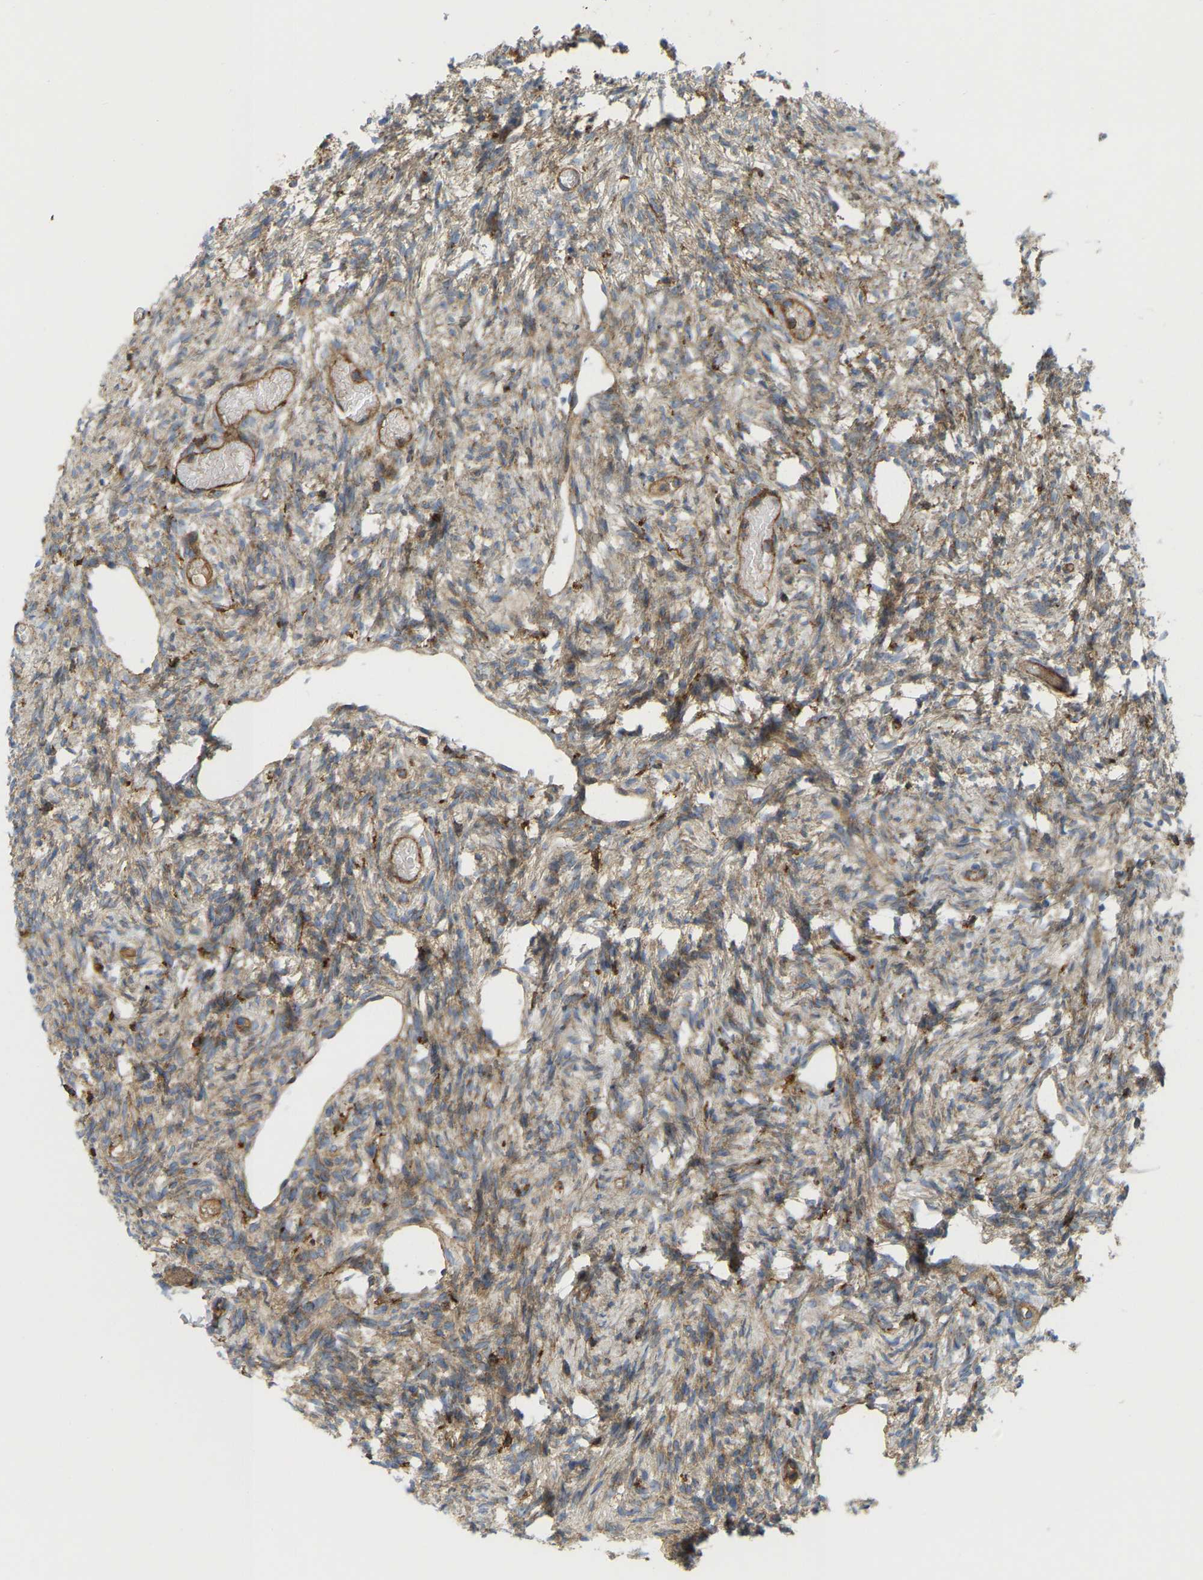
{"staining": {"intensity": "weak", "quantity": ">75%", "location": "cytoplasmic/membranous"}, "tissue": "ovary", "cell_type": "Follicle cells", "image_type": "normal", "snomed": [{"axis": "morphology", "description": "Normal tissue, NOS"}, {"axis": "topography", "description": "Ovary"}], "caption": "High-power microscopy captured an immunohistochemistry (IHC) micrograph of unremarkable ovary, revealing weak cytoplasmic/membranous staining in approximately >75% of follicle cells. Using DAB (3,3'-diaminobenzidine) (brown) and hematoxylin (blue) stains, captured at high magnification using brightfield microscopy.", "gene": "PICALM", "patient": {"sex": "female", "age": 33}}